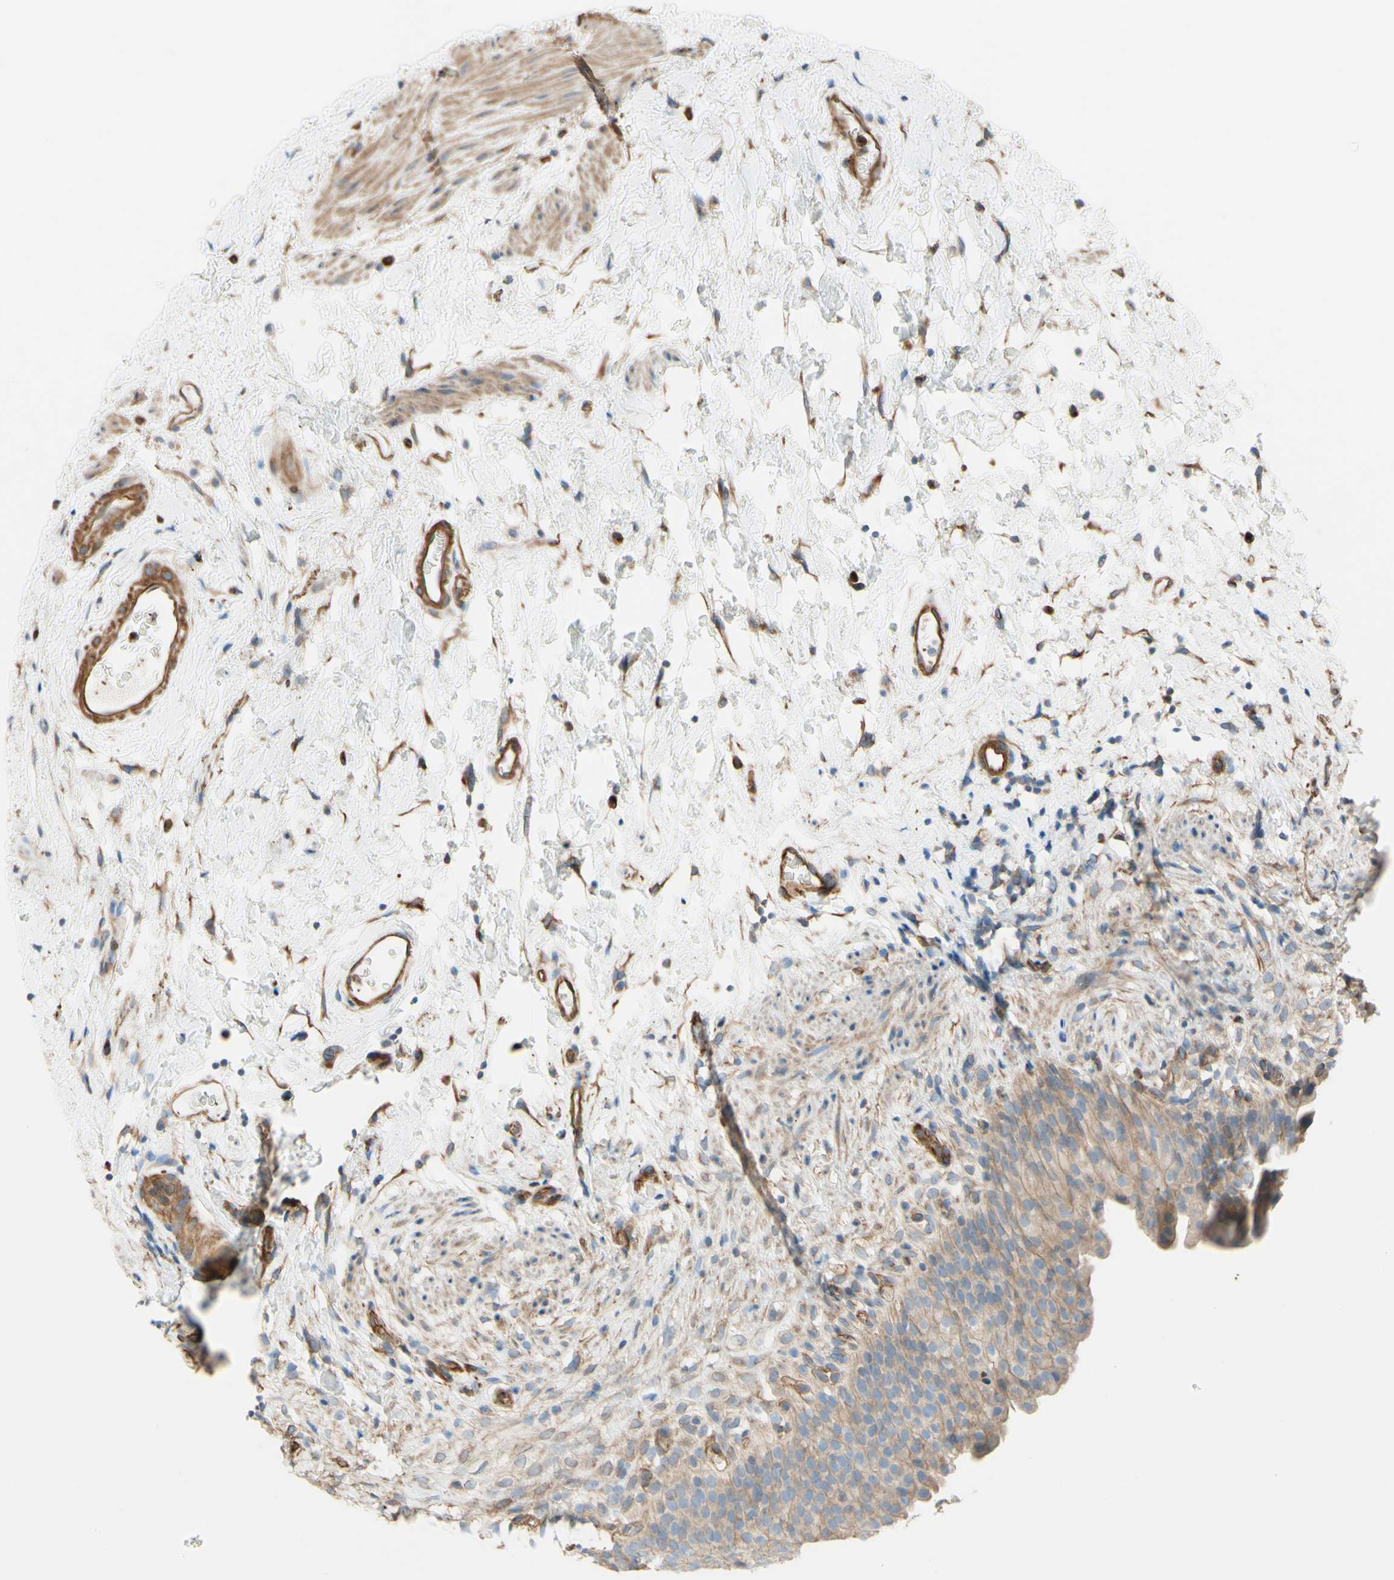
{"staining": {"intensity": "moderate", "quantity": ">75%", "location": "cytoplasmic/membranous"}, "tissue": "urinary bladder", "cell_type": "Urothelial cells", "image_type": "normal", "snomed": [{"axis": "morphology", "description": "Normal tissue, NOS"}, {"axis": "topography", "description": "Urinary bladder"}], "caption": "IHC of benign human urinary bladder demonstrates medium levels of moderate cytoplasmic/membranous positivity in approximately >75% of urothelial cells.", "gene": "ENDOD1", "patient": {"sex": "female", "age": 79}}